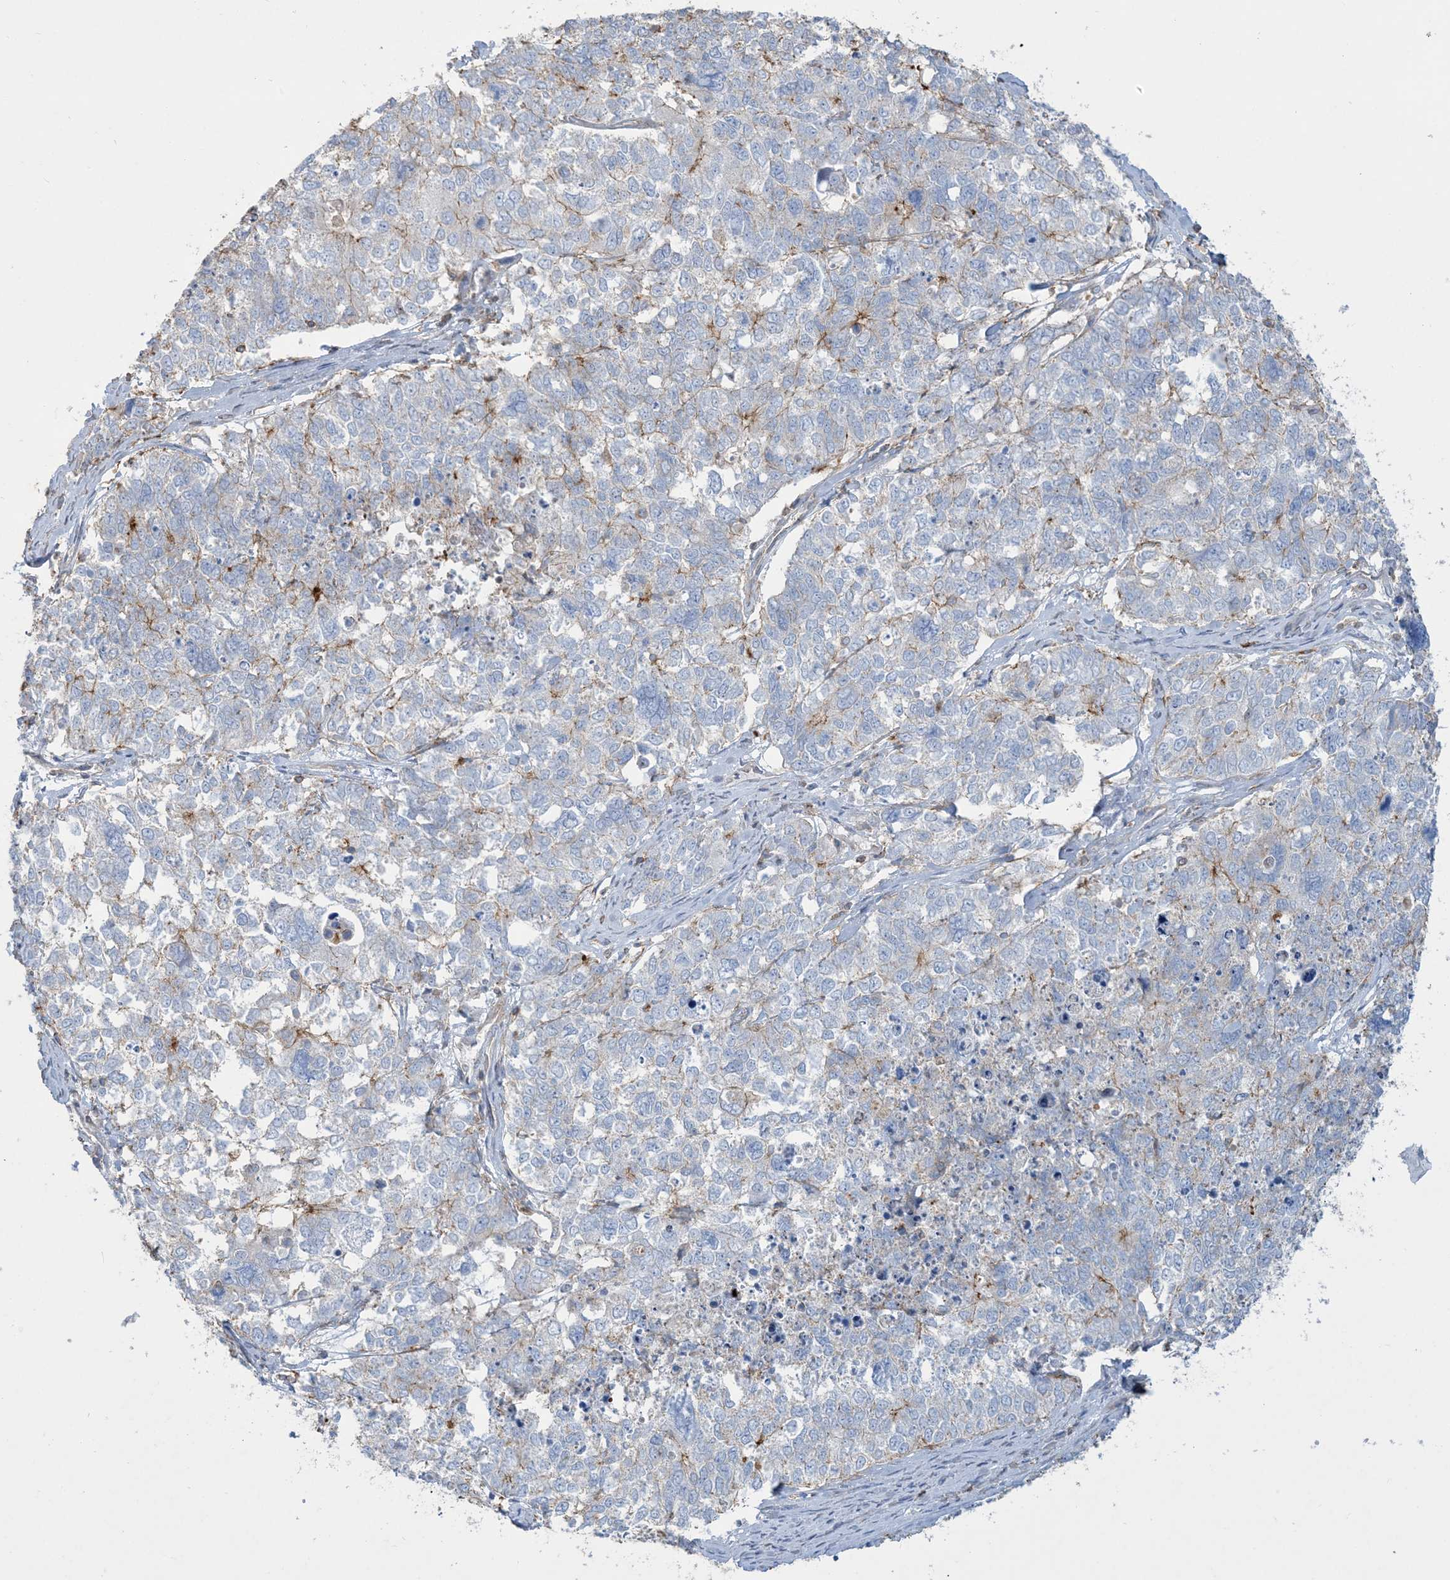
{"staining": {"intensity": "negative", "quantity": "none", "location": "none"}, "tissue": "cervical cancer", "cell_type": "Tumor cells", "image_type": "cancer", "snomed": [{"axis": "morphology", "description": "Squamous cell carcinoma, NOS"}, {"axis": "topography", "description": "Cervix"}], "caption": "This is an IHC histopathology image of cervical cancer. There is no positivity in tumor cells.", "gene": "GTF3C2", "patient": {"sex": "female", "age": 63}}